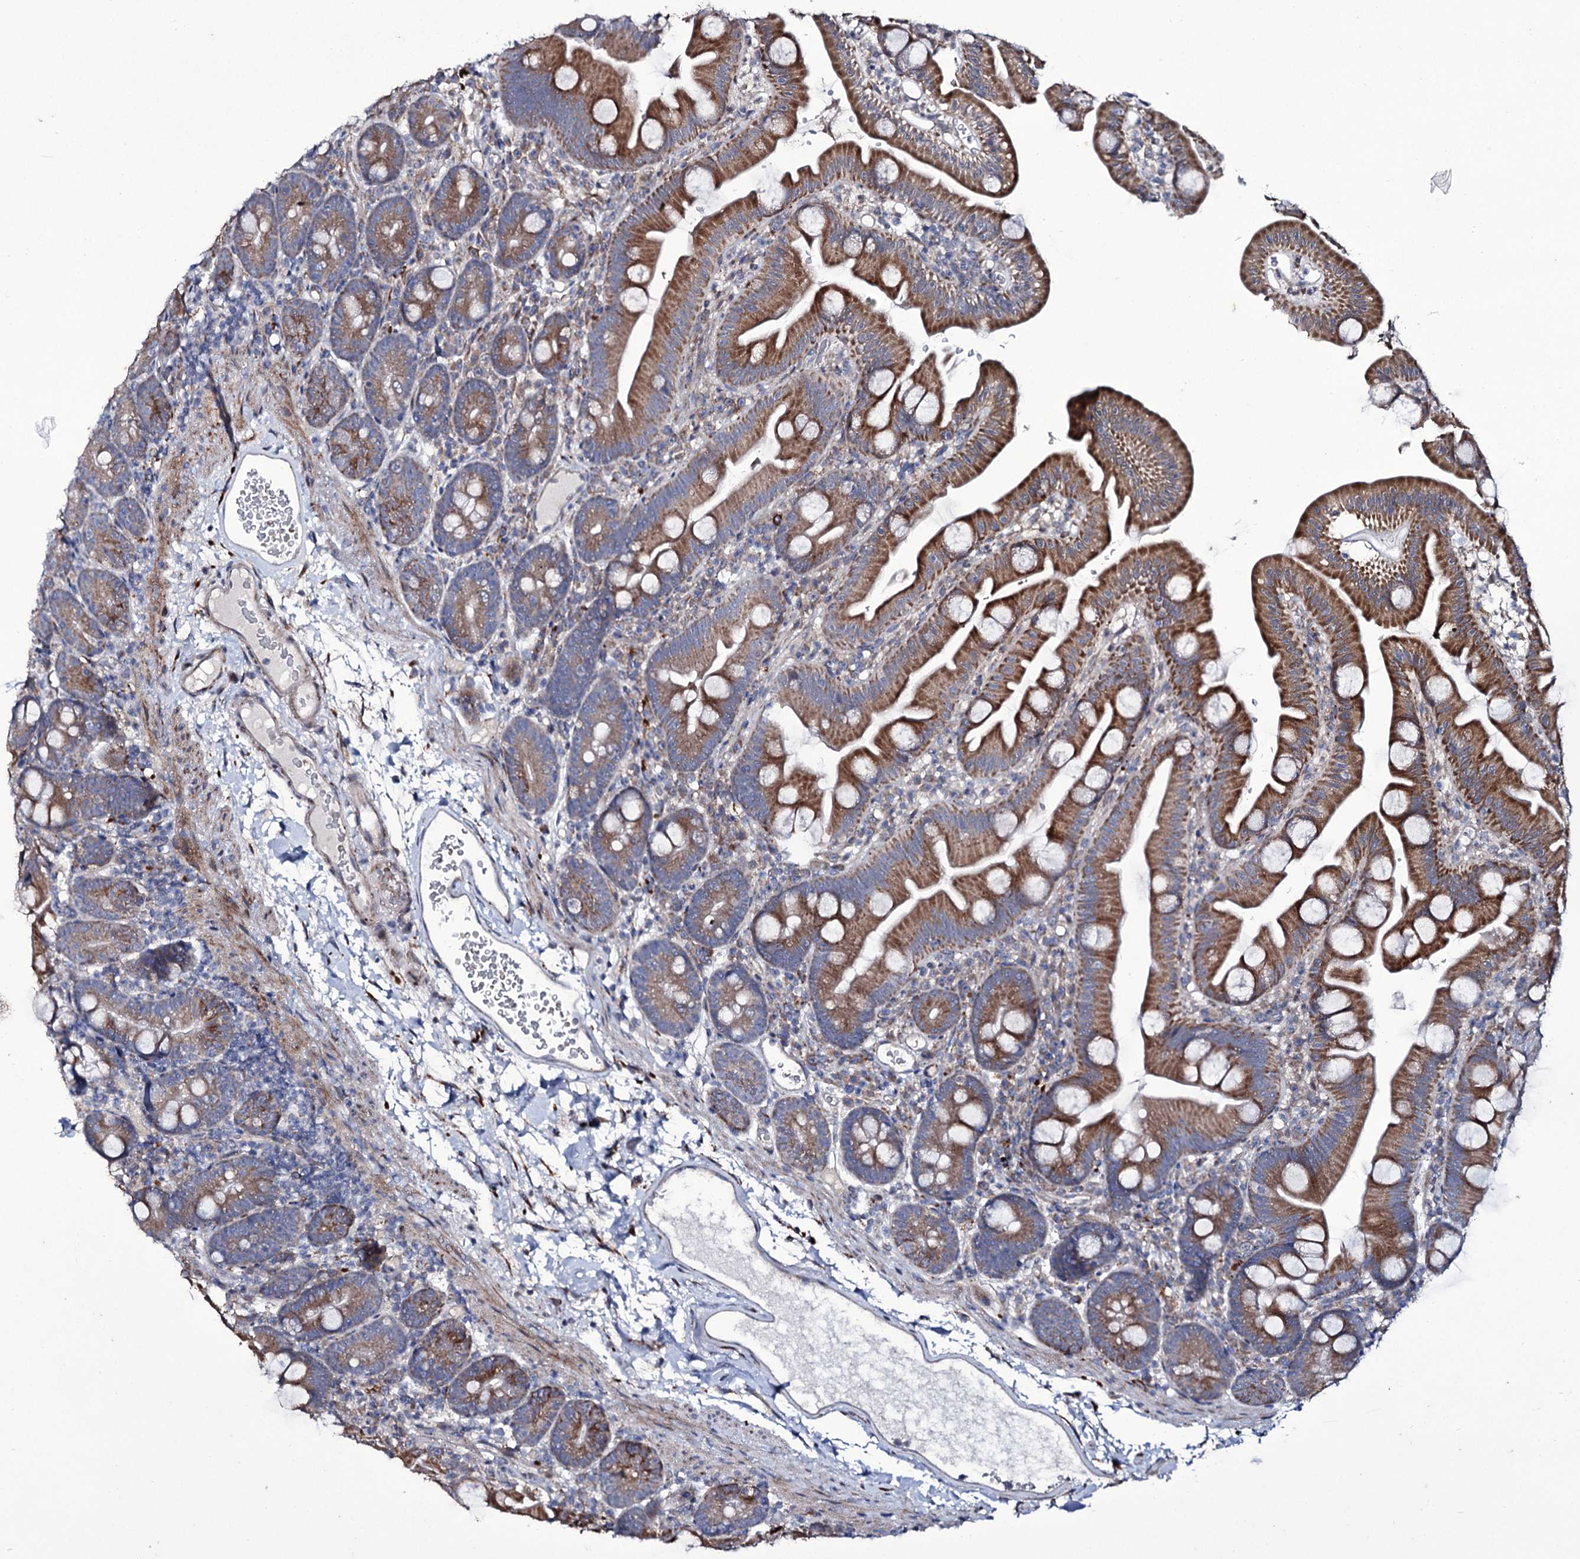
{"staining": {"intensity": "moderate", "quantity": ">75%", "location": "cytoplasmic/membranous"}, "tissue": "small intestine", "cell_type": "Glandular cells", "image_type": "normal", "snomed": [{"axis": "morphology", "description": "Normal tissue, NOS"}, {"axis": "topography", "description": "Small intestine"}], "caption": "Immunohistochemistry (IHC) of benign small intestine displays medium levels of moderate cytoplasmic/membranous staining in about >75% of glandular cells. (Stains: DAB (3,3'-diaminobenzidine) in brown, nuclei in blue, Microscopy: brightfield microscopy at high magnification).", "gene": "TUBGCP5", "patient": {"sex": "female", "age": 68}}